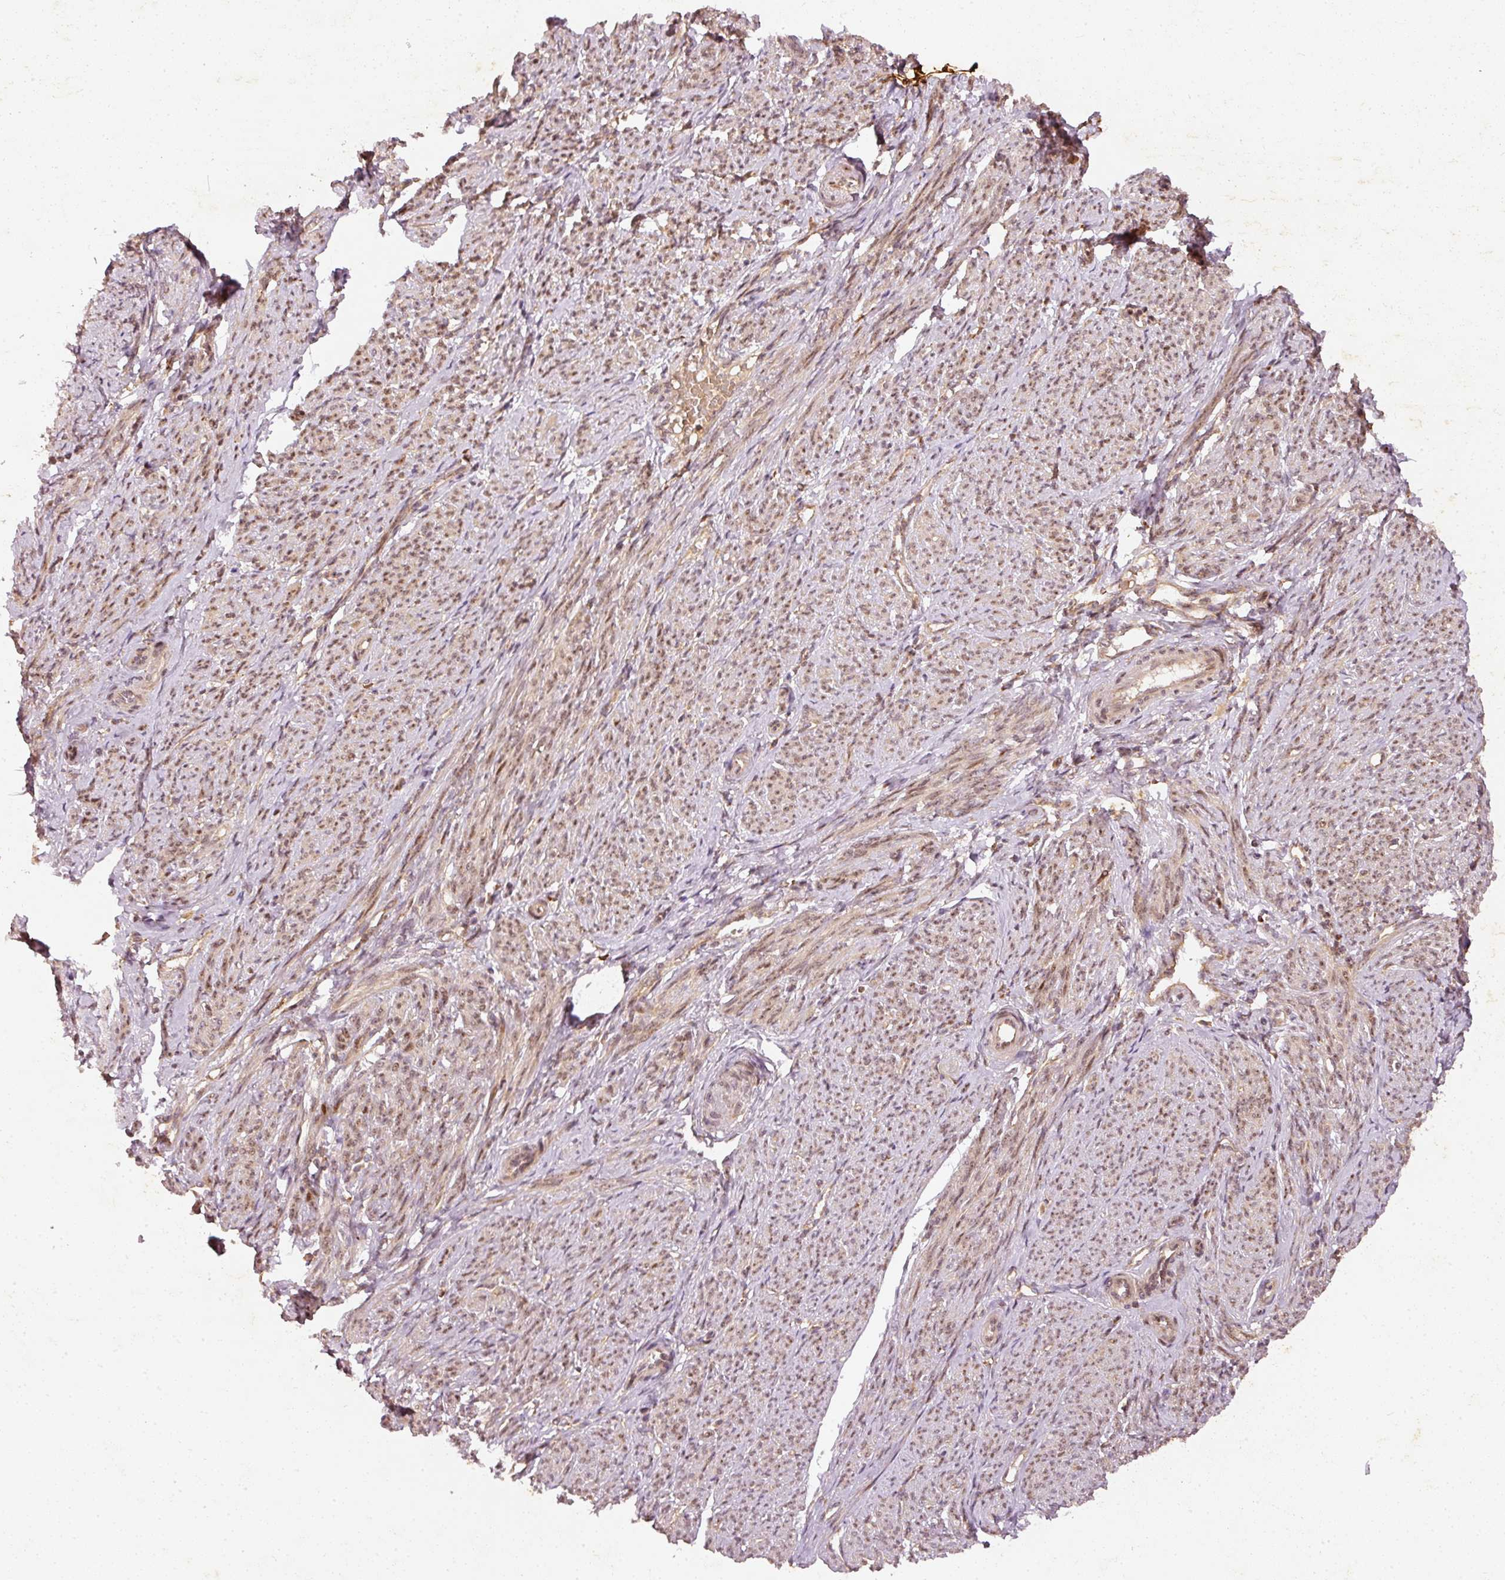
{"staining": {"intensity": "moderate", "quantity": ">75%", "location": "nuclear"}, "tissue": "smooth muscle", "cell_type": "Smooth muscle cells", "image_type": "normal", "snomed": [{"axis": "morphology", "description": "Normal tissue, NOS"}, {"axis": "topography", "description": "Smooth muscle"}], "caption": "Human smooth muscle stained for a protein (brown) displays moderate nuclear positive staining in approximately >75% of smooth muscle cells.", "gene": "ZNF580", "patient": {"sex": "female", "age": 65}}